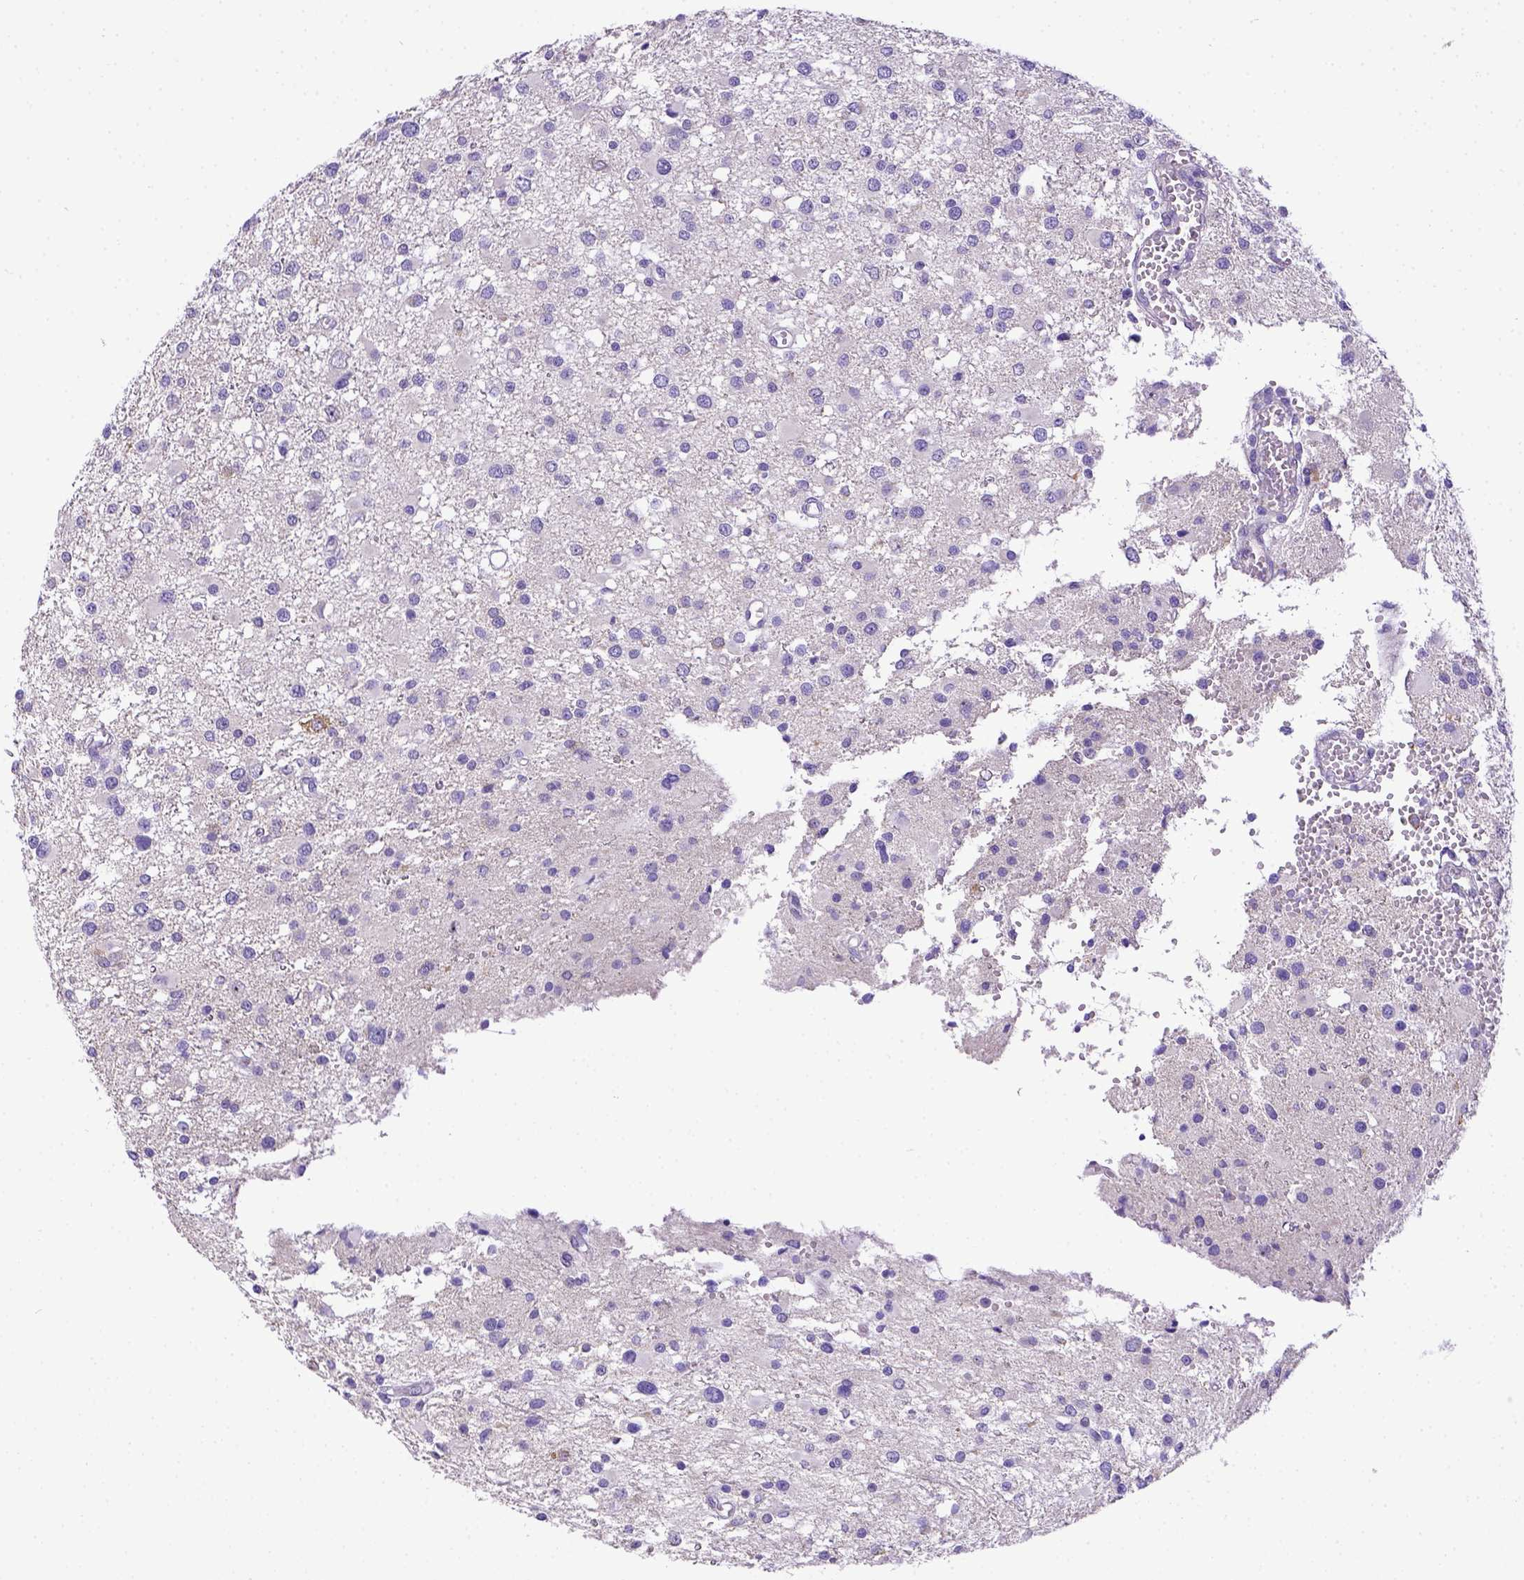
{"staining": {"intensity": "negative", "quantity": "none", "location": "none"}, "tissue": "glioma", "cell_type": "Tumor cells", "image_type": "cancer", "snomed": [{"axis": "morphology", "description": "Glioma, malignant, High grade"}, {"axis": "topography", "description": "Brain"}], "caption": "This is an immunohistochemistry (IHC) image of human glioma. There is no positivity in tumor cells.", "gene": "CD40", "patient": {"sex": "male", "age": 54}}